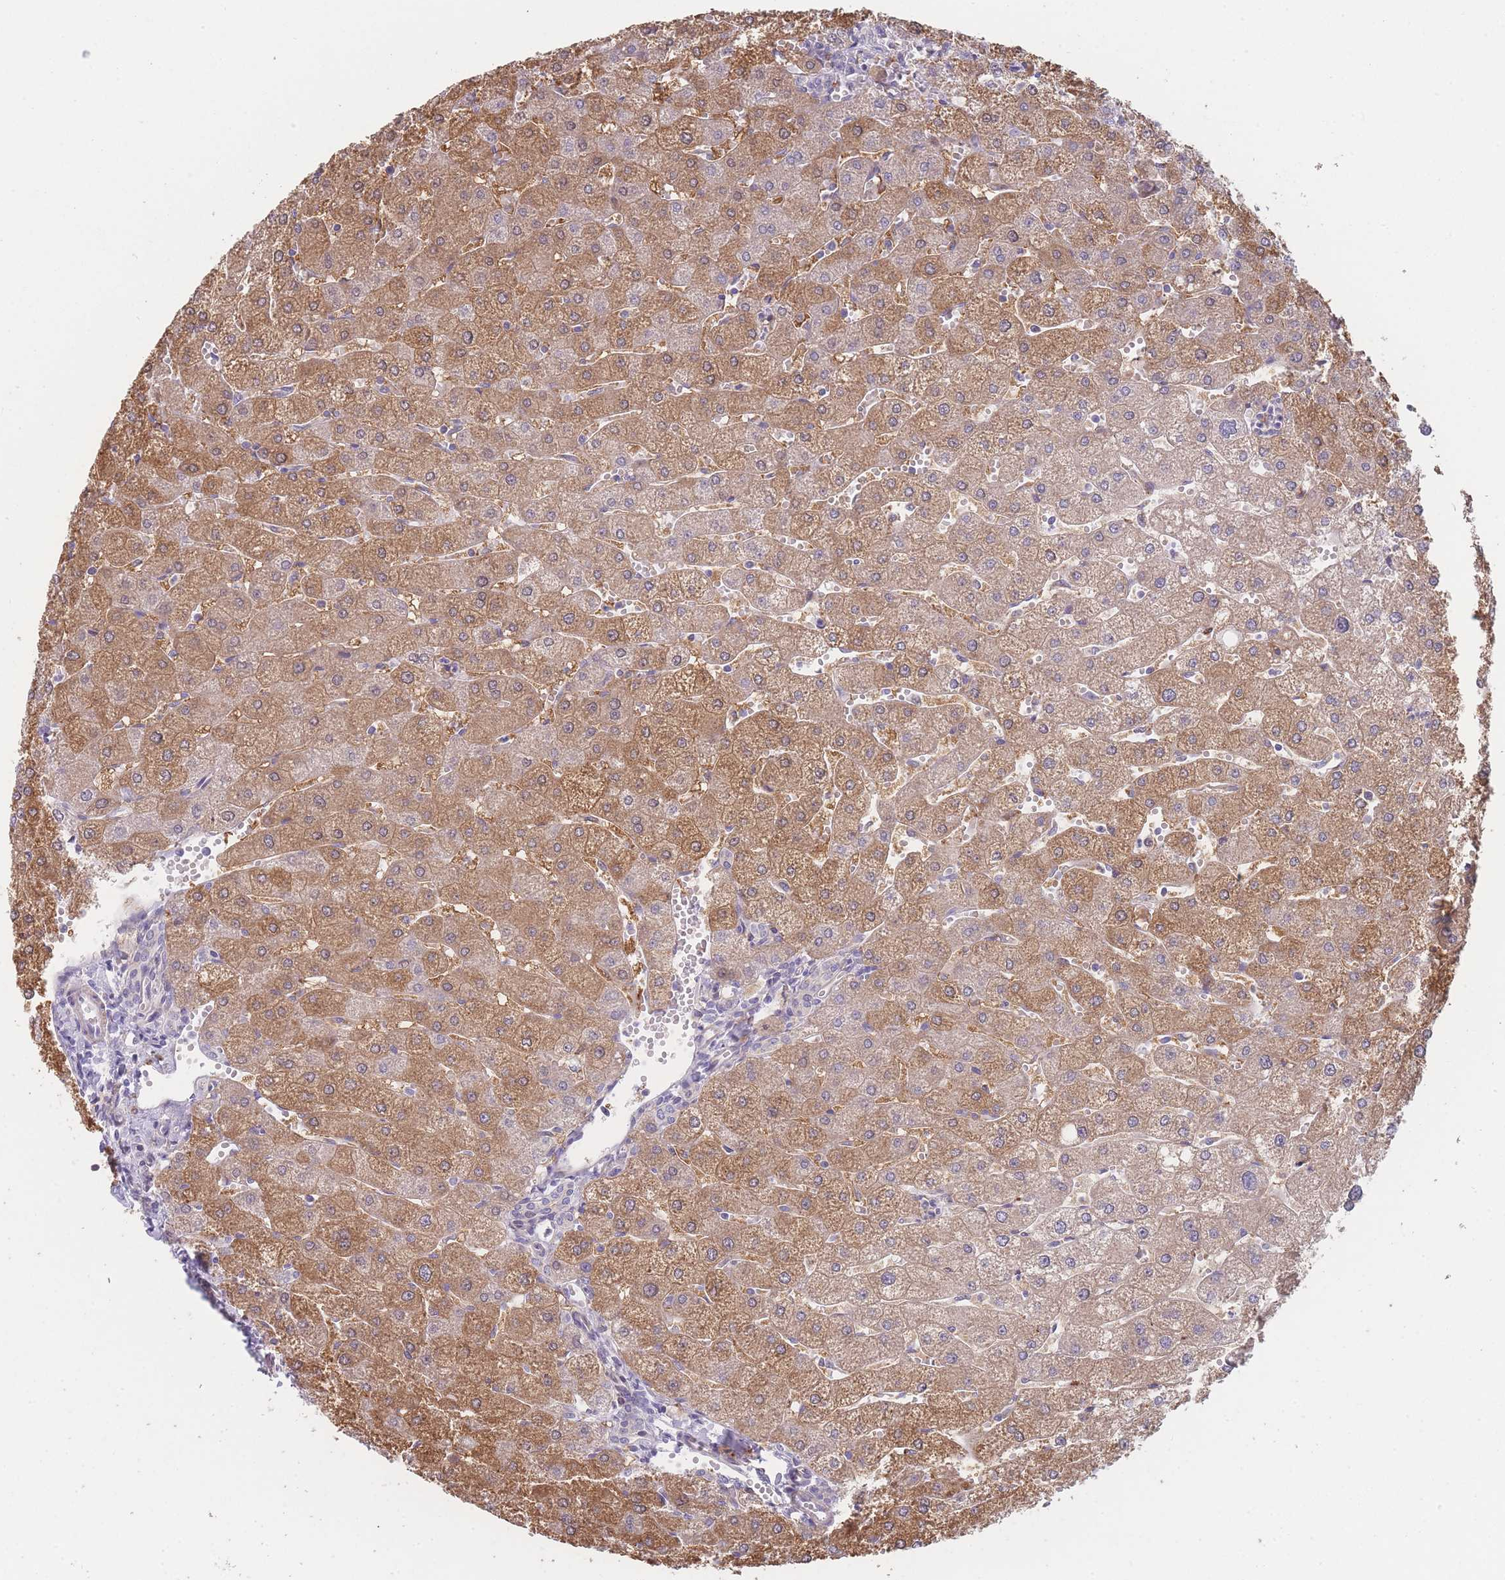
{"staining": {"intensity": "negative", "quantity": "none", "location": "none"}, "tissue": "liver", "cell_type": "Cholangiocytes", "image_type": "normal", "snomed": [{"axis": "morphology", "description": "Normal tissue, NOS"}, {"axis": "topography", "description": "Liver"}], "caption": "Human liver stained for a protein using immunohistochemistry (IHC) exhibits no staining in cholangiocytes.", "gene": "SMPD4", "patient": {"sex": "male", "age": 67}}